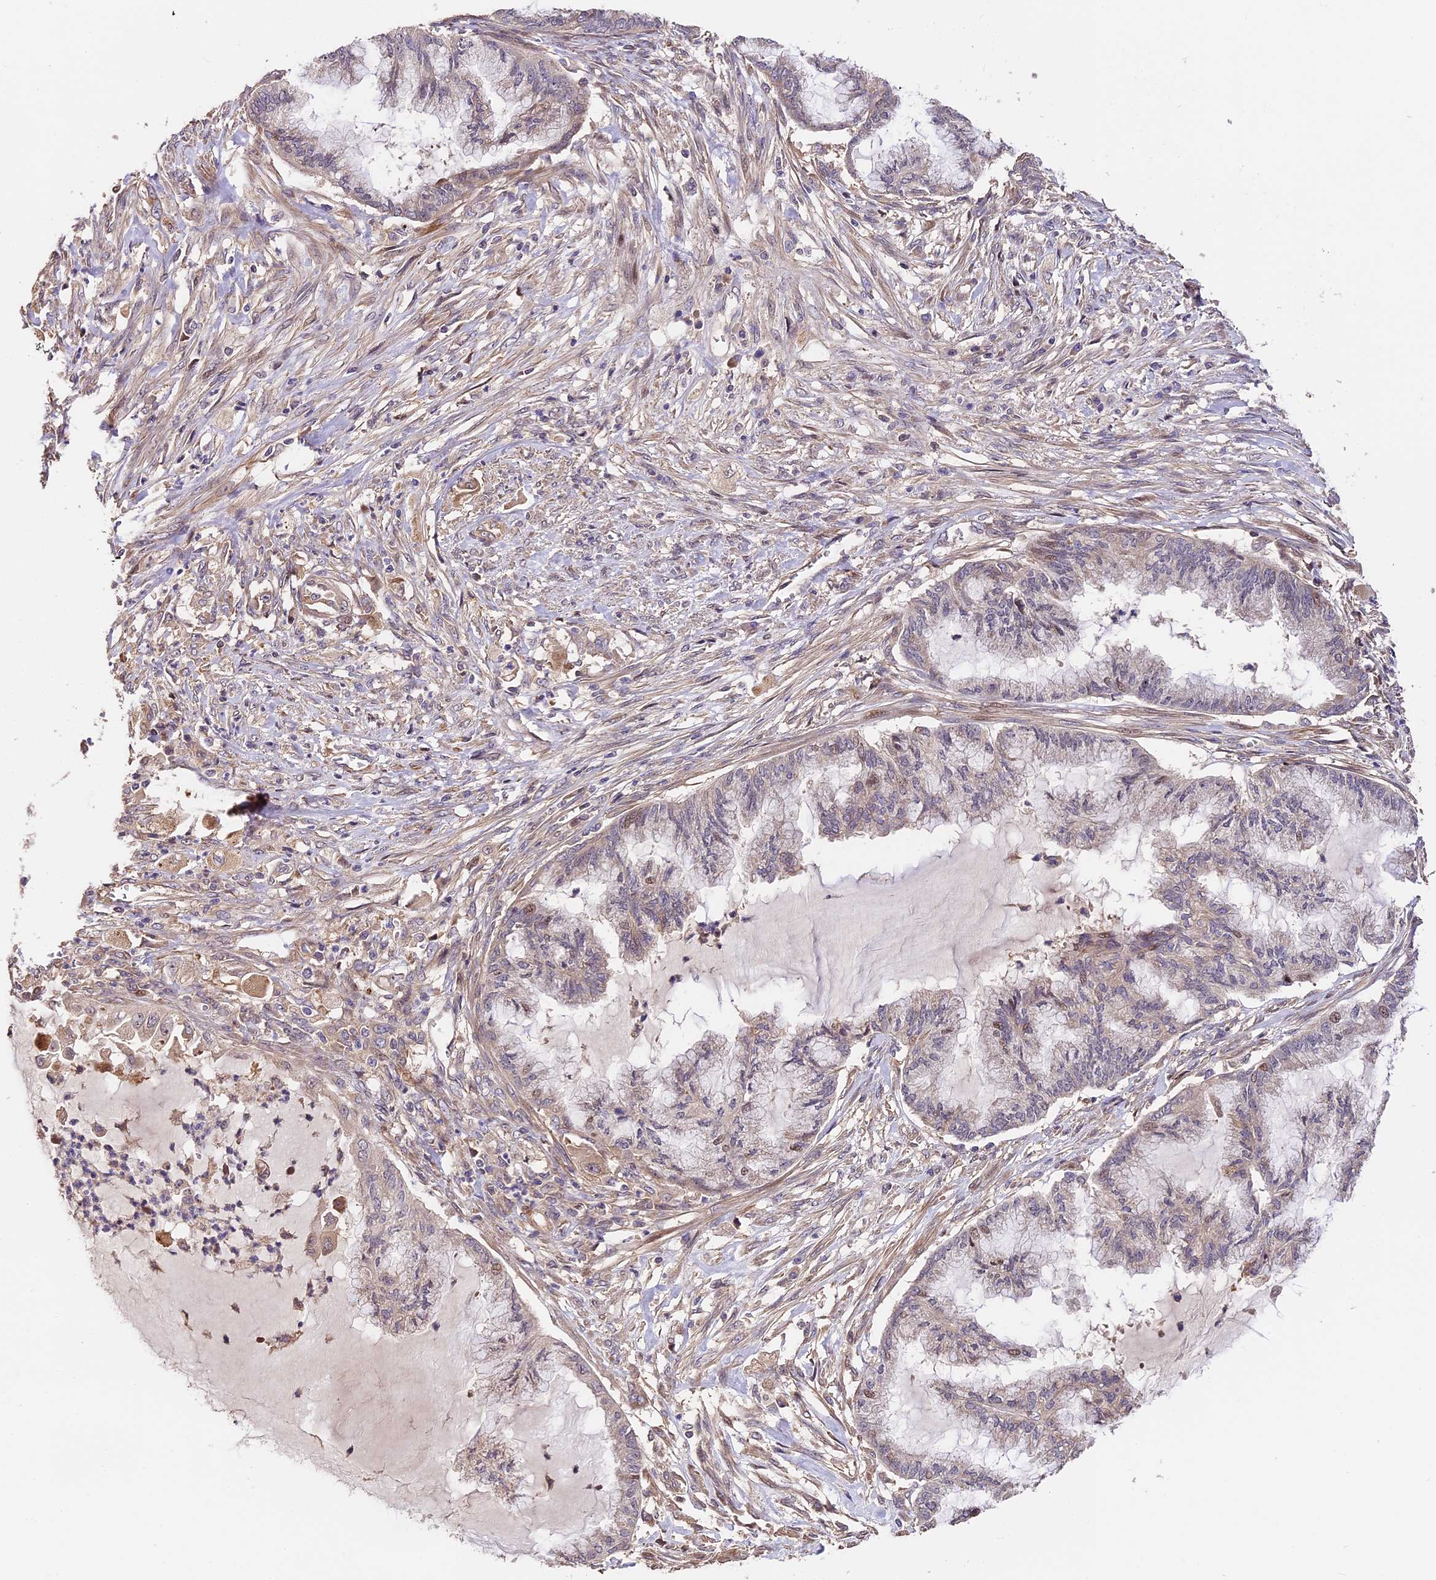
{"staining": {"intensity": "negative", "quantity": "none", "location": "none"}, "tissue": "endometrial cancer", "cell_type": "Tumor cells", "image_type": "cancer", "snomed": [{"axis": "morphology", "description": "Adenocarcinoma, NOS"}, {"axis": "topography", "description": "Endometrium"}], "caption": "Tumor cells are negative for protein expression in human endometrial adenocarcinoma.", "gene": "ARHGAP17", "patient": {"sex": "female", "age": 86}}